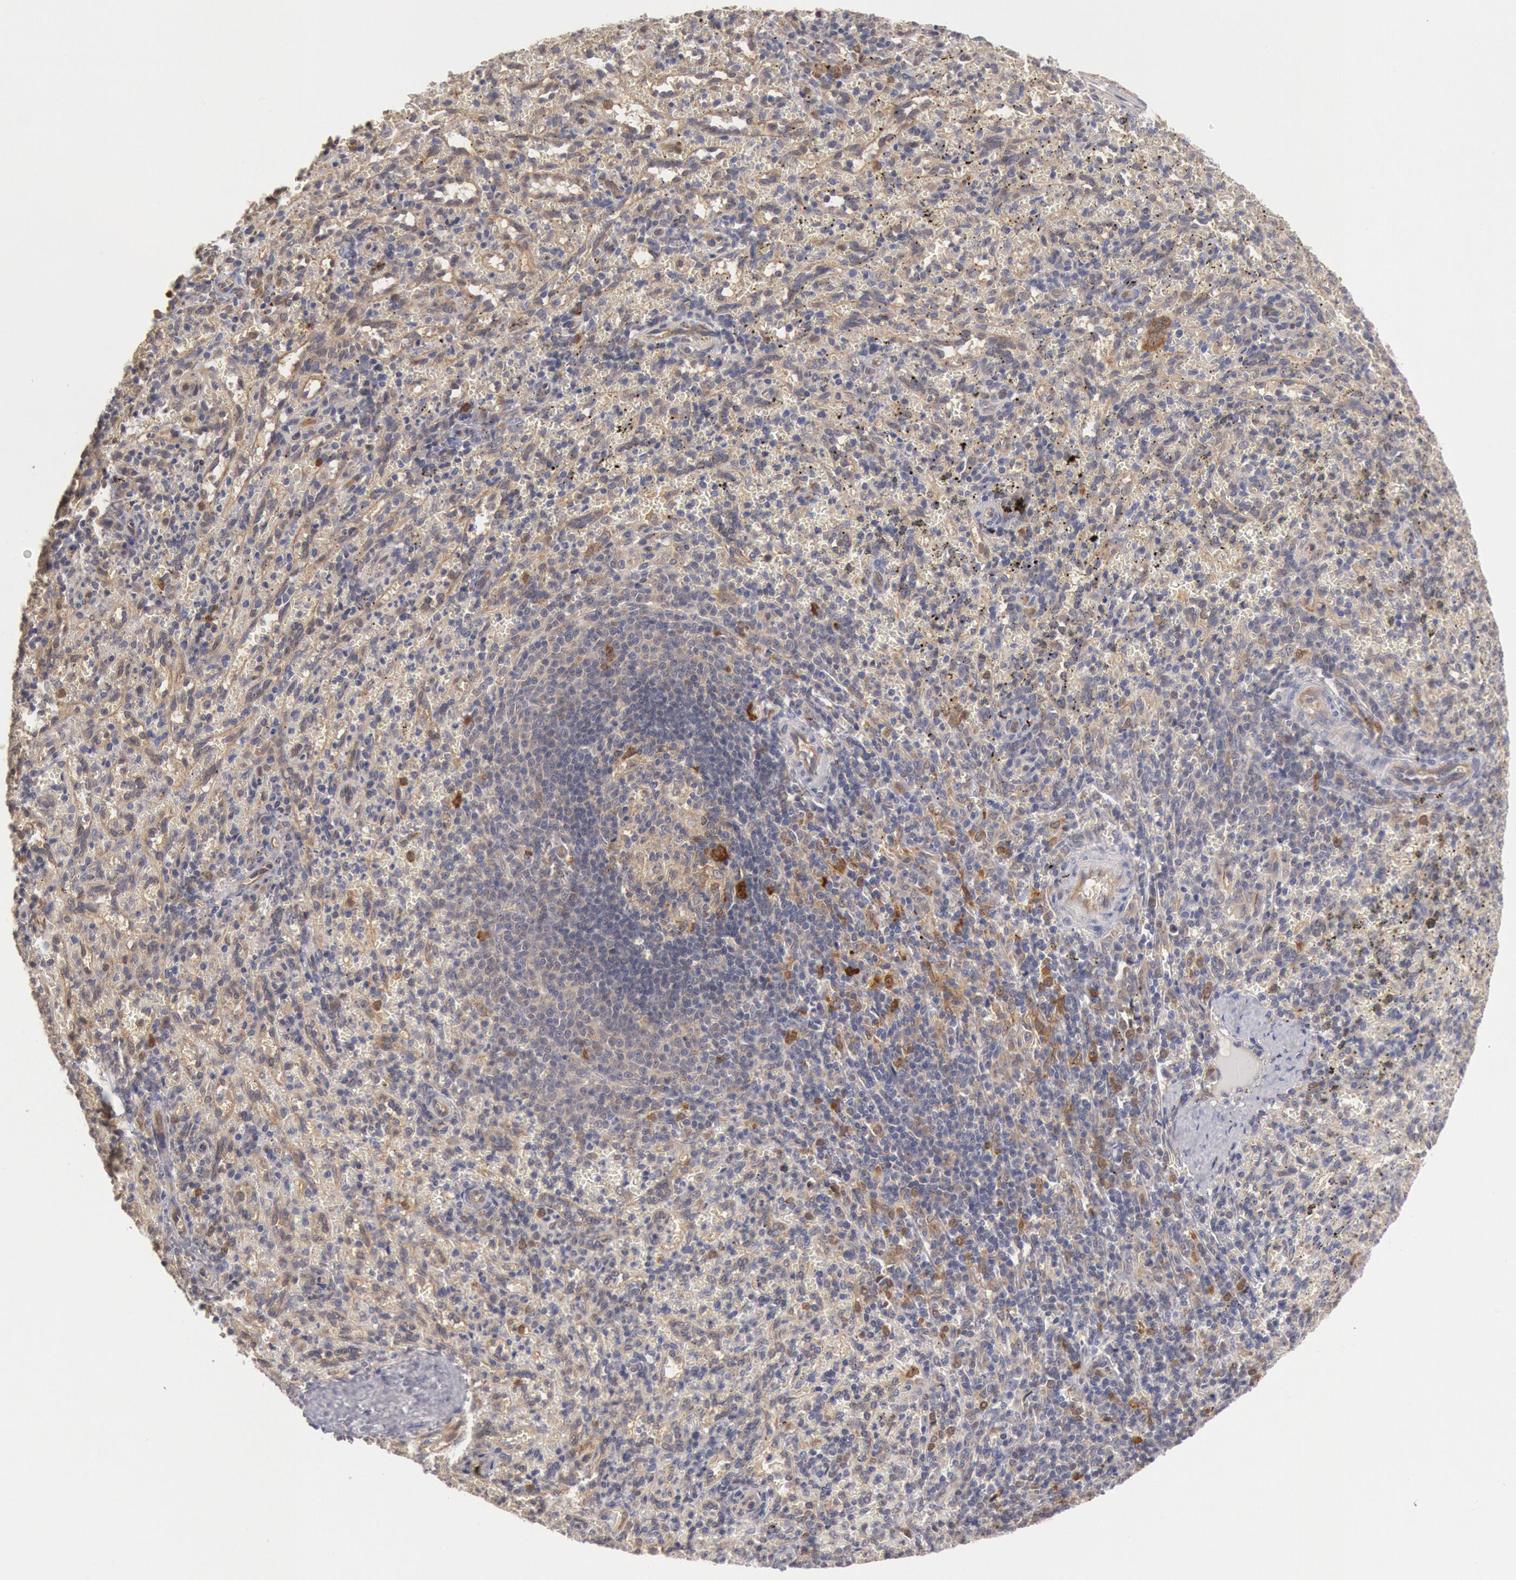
{"staining": {"intensity": "weak", "quantity": "<25%", "location": "cytoplasmic/membranous"}, "tissue": "spleen", "cell_type": "Cells in red pulp", "image_type": "normal", "snomed": [{"axis": "morphology", "description": "Normal tissue, NOS"}, {"axis": "topography", "description": "Spleen"}], "caption": "The immunohistochemistry image has no significant positivity in cells in red pulp of spleen. Nuclei are stained in blue.", "gene": "DNAJA1", "patient": {"sex": "female", "age": 10}}